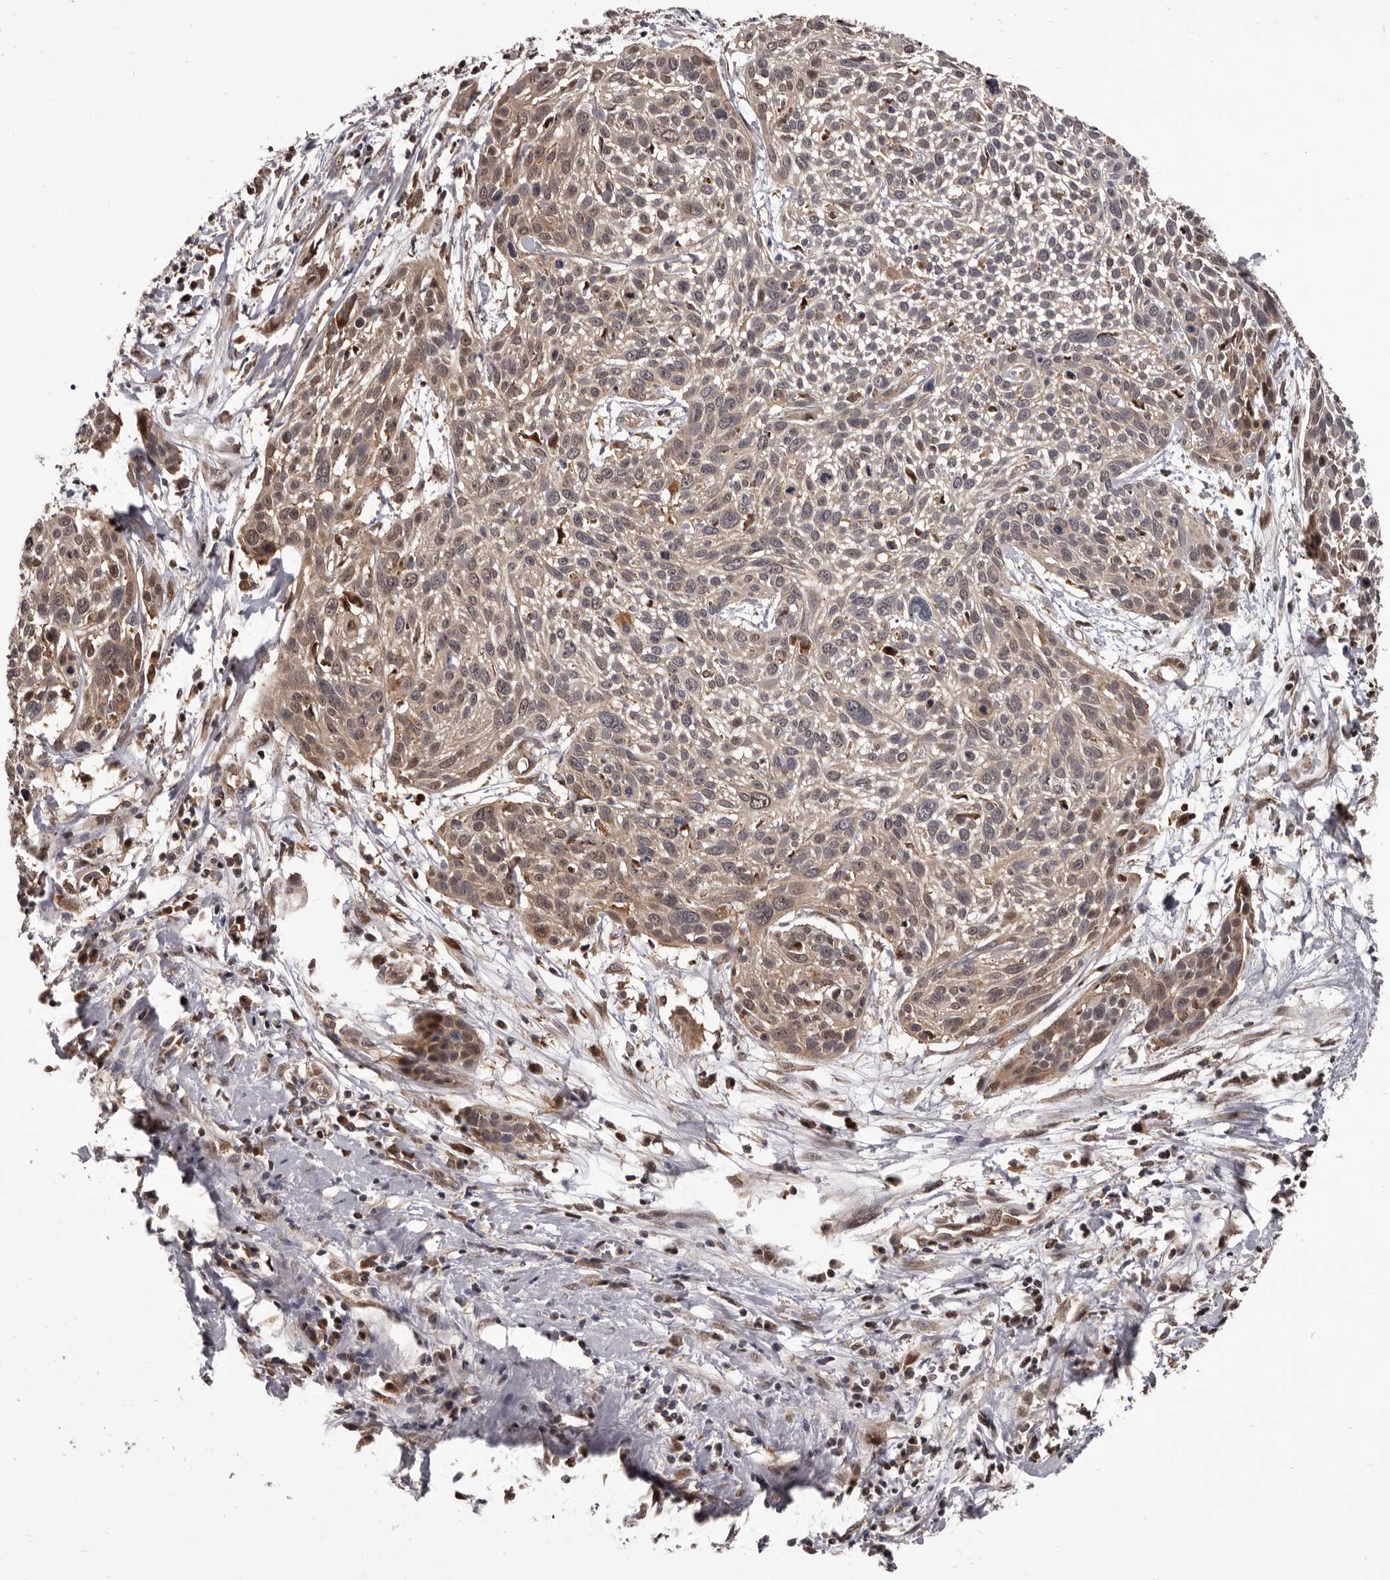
{"staining": {"intensity": "weak", "quantity": ">75%", "location": "cytoplasmic/membranous"}, "tissue": "cervical cancer", "cell_type": "Tumor cells", "image_type": "cancer", "snomed": [{"axis": "morphology", "description": "Squamous cell carcinoma, NOS"}, {"axis": "topography", "description": "Cervix"}], "caption": "Weak cytoplasmic/membranous protein expression is identified in approximately >75% of tumor cells in squamous cell carcinoma (cervical).", "gene": "MAP3K14", "patient": {"sex": "female", "age": 51}}